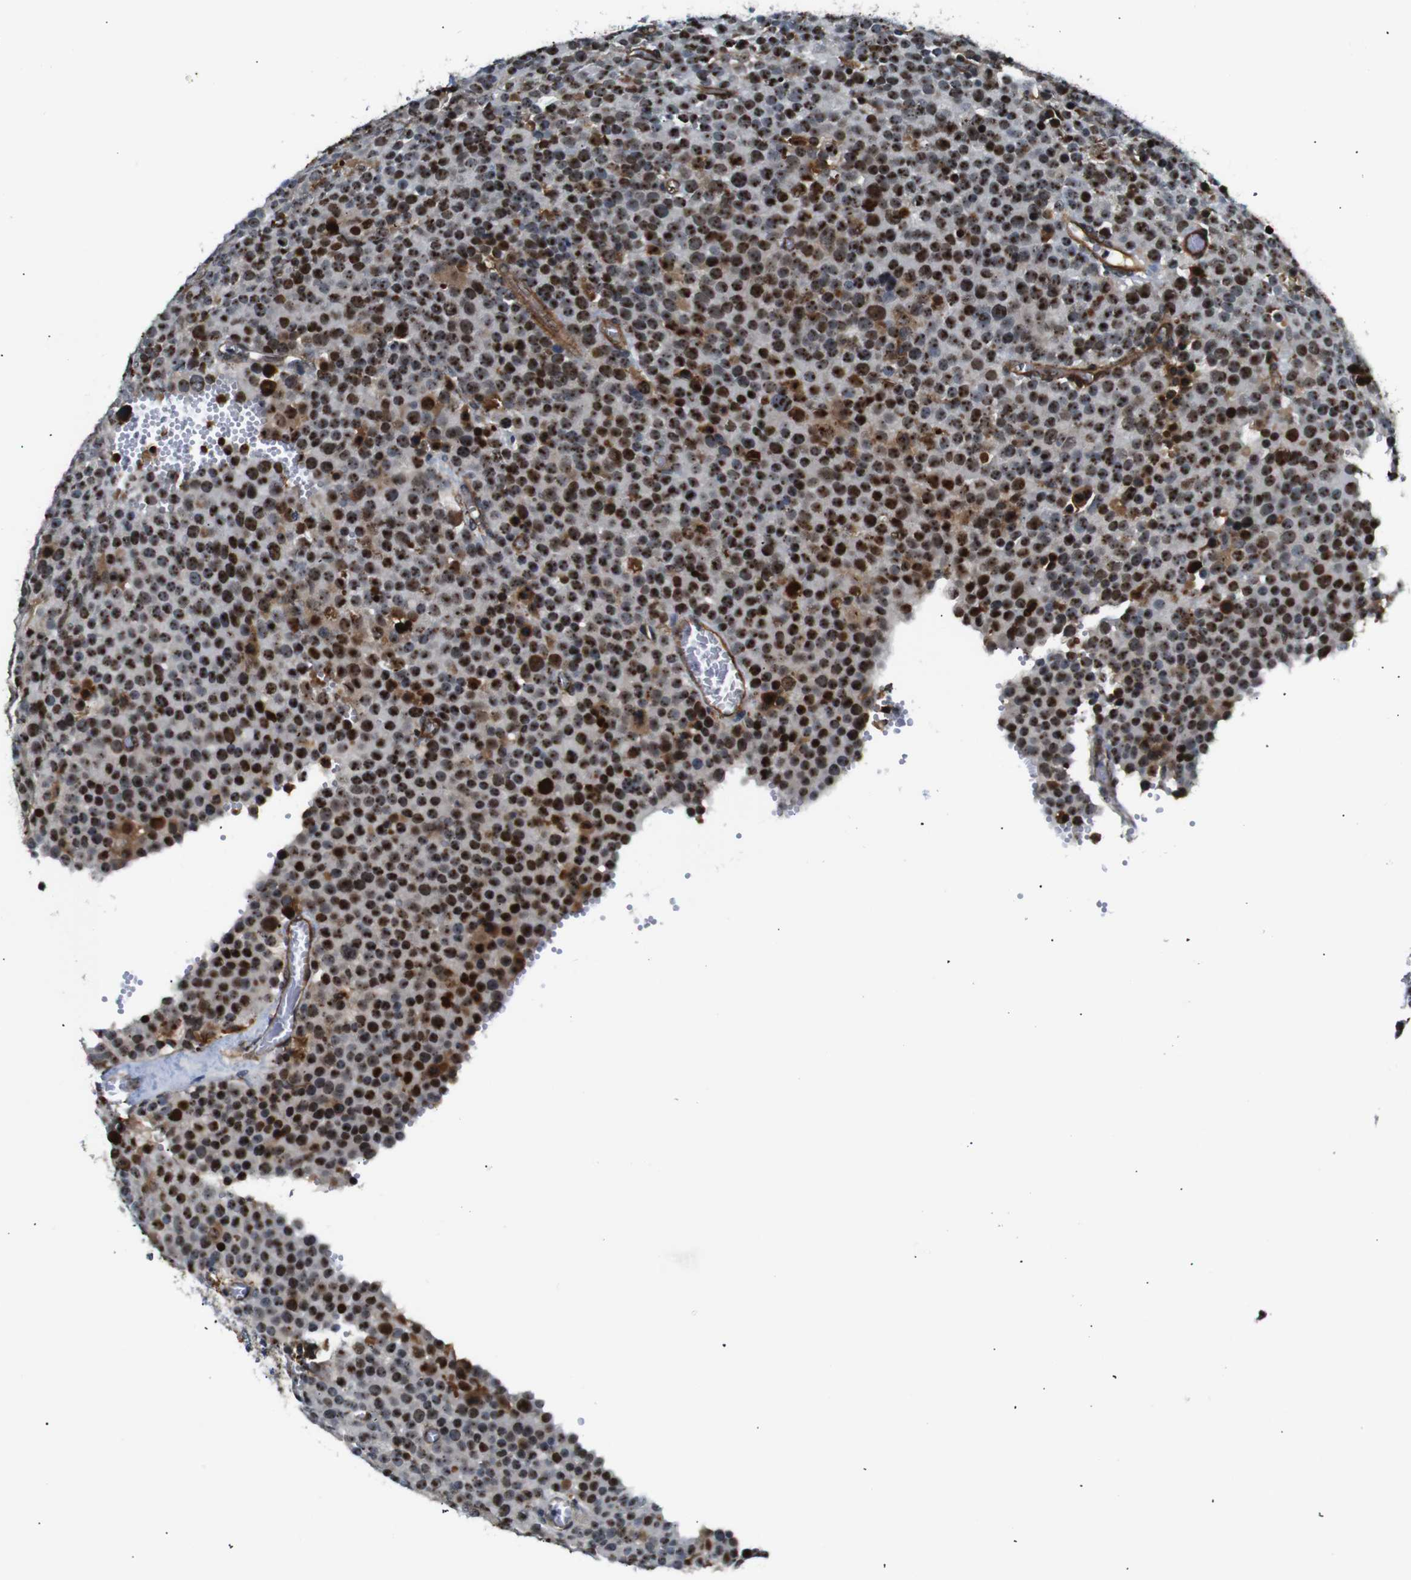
{"staining": {"intensity": "strong", "quantity": ">75%", "location": "nuclear"}, "tissue": "testis cancer", "cell_type": "Tumor cells", "image_type": "cancer", "snomed": [{"axis": "morphology", "description": "Normal tissue, NOS"}, {"axis": "morphology", "description": "Seminoma, NOS"}, {"axis": "topography", "description": "Testis"}], "caption": "A brown stain shows strong nuclear expression of a protein in testis cancer tumor cells.", "gene": "PARN", "patient": {"sex": "male", "age": 71}}